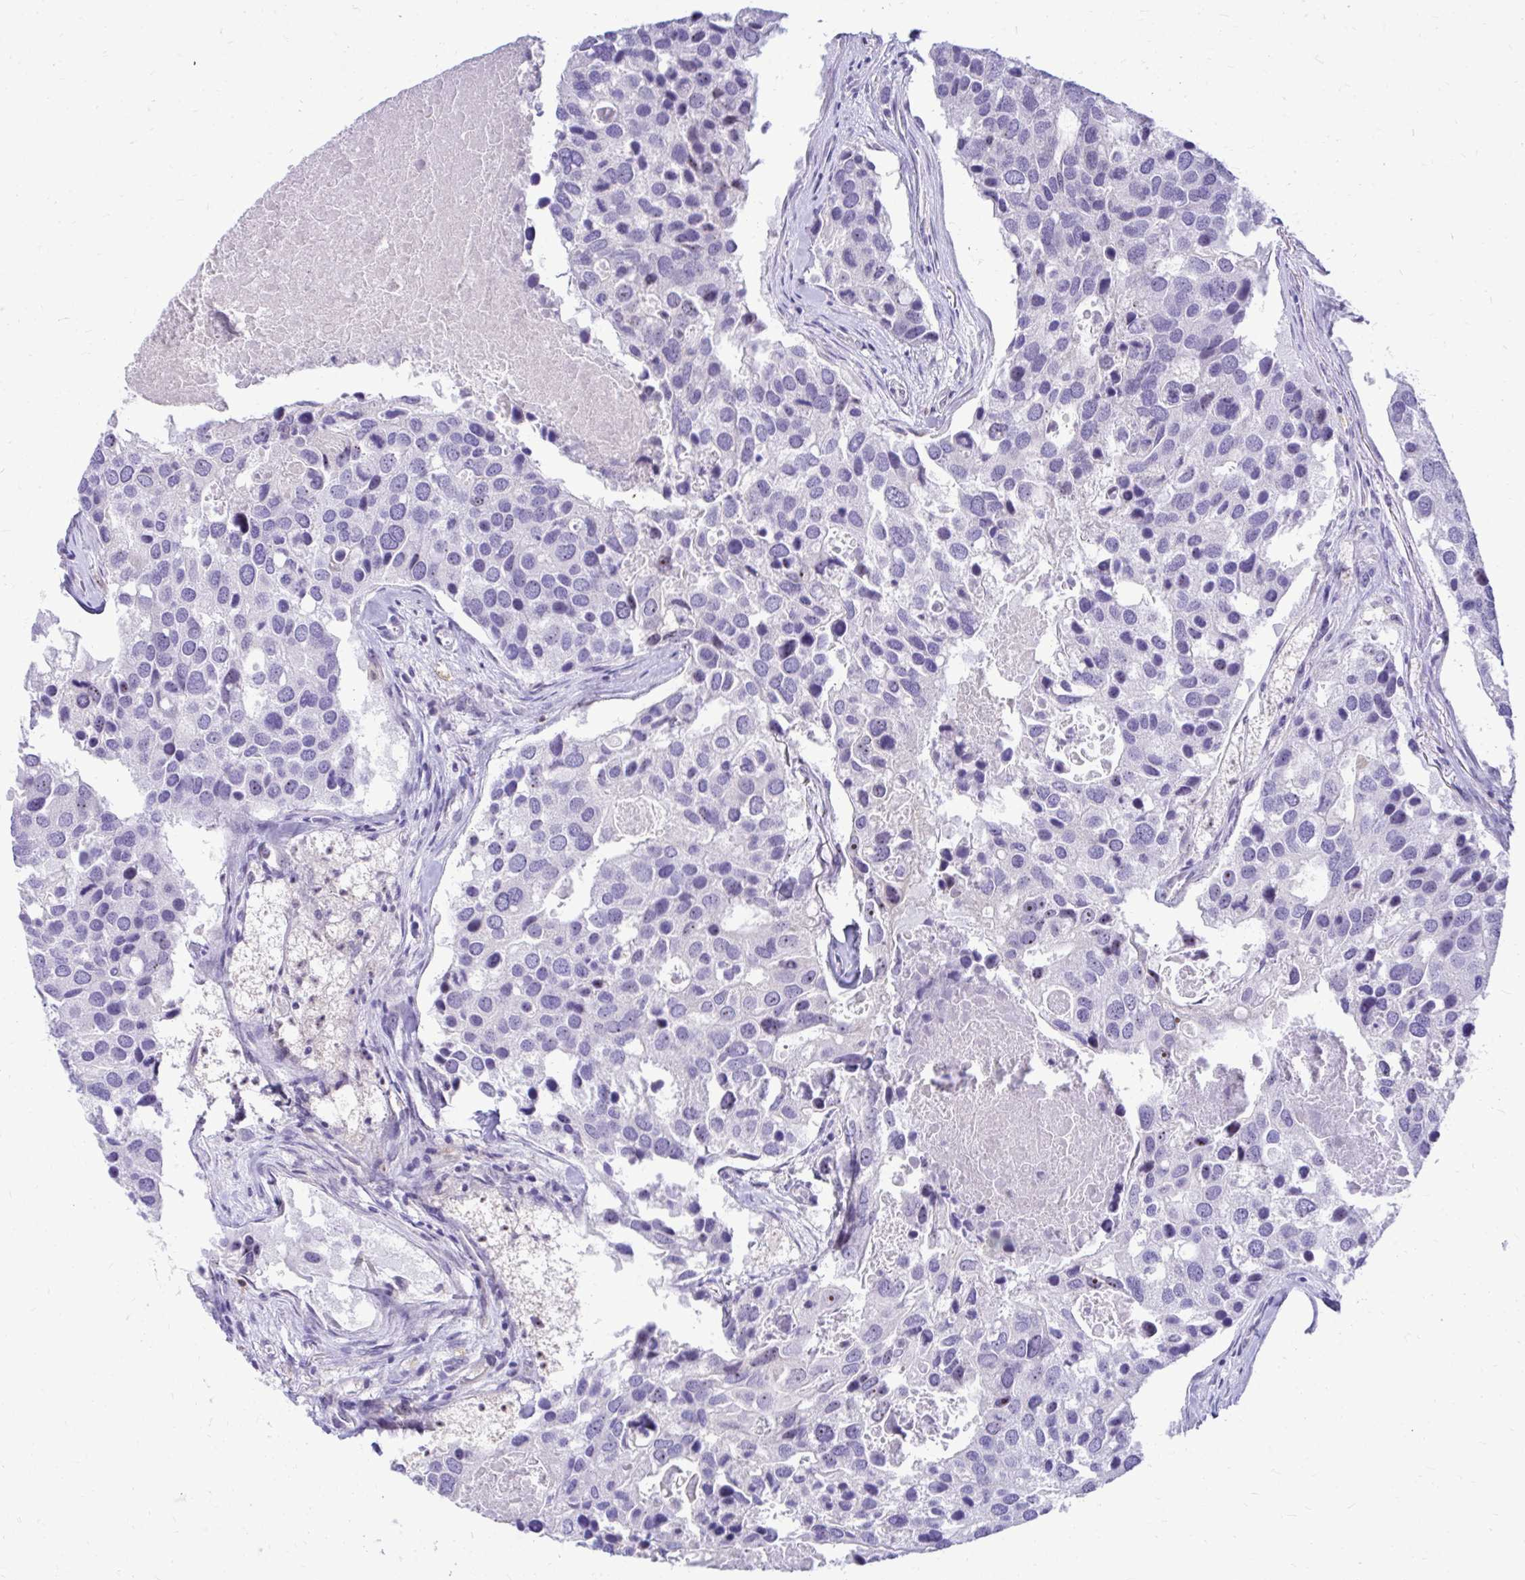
{"staining": {"intensity": "negative", "quantity": "none", "location": "none"}, "tissue": "breast cancer", "cell_type": "Tumor cells", "image_type": "cancer", "snomed": [{"axis": "morphology", "description": "Duct carcinoma"}, {"axis": "topography", "description": "Breast"}], "caption": "Tumor cells are negative for protein expression in human breast cancer.", "gene": "NIFK", "patient": {"sex": "female", "age": 83}}